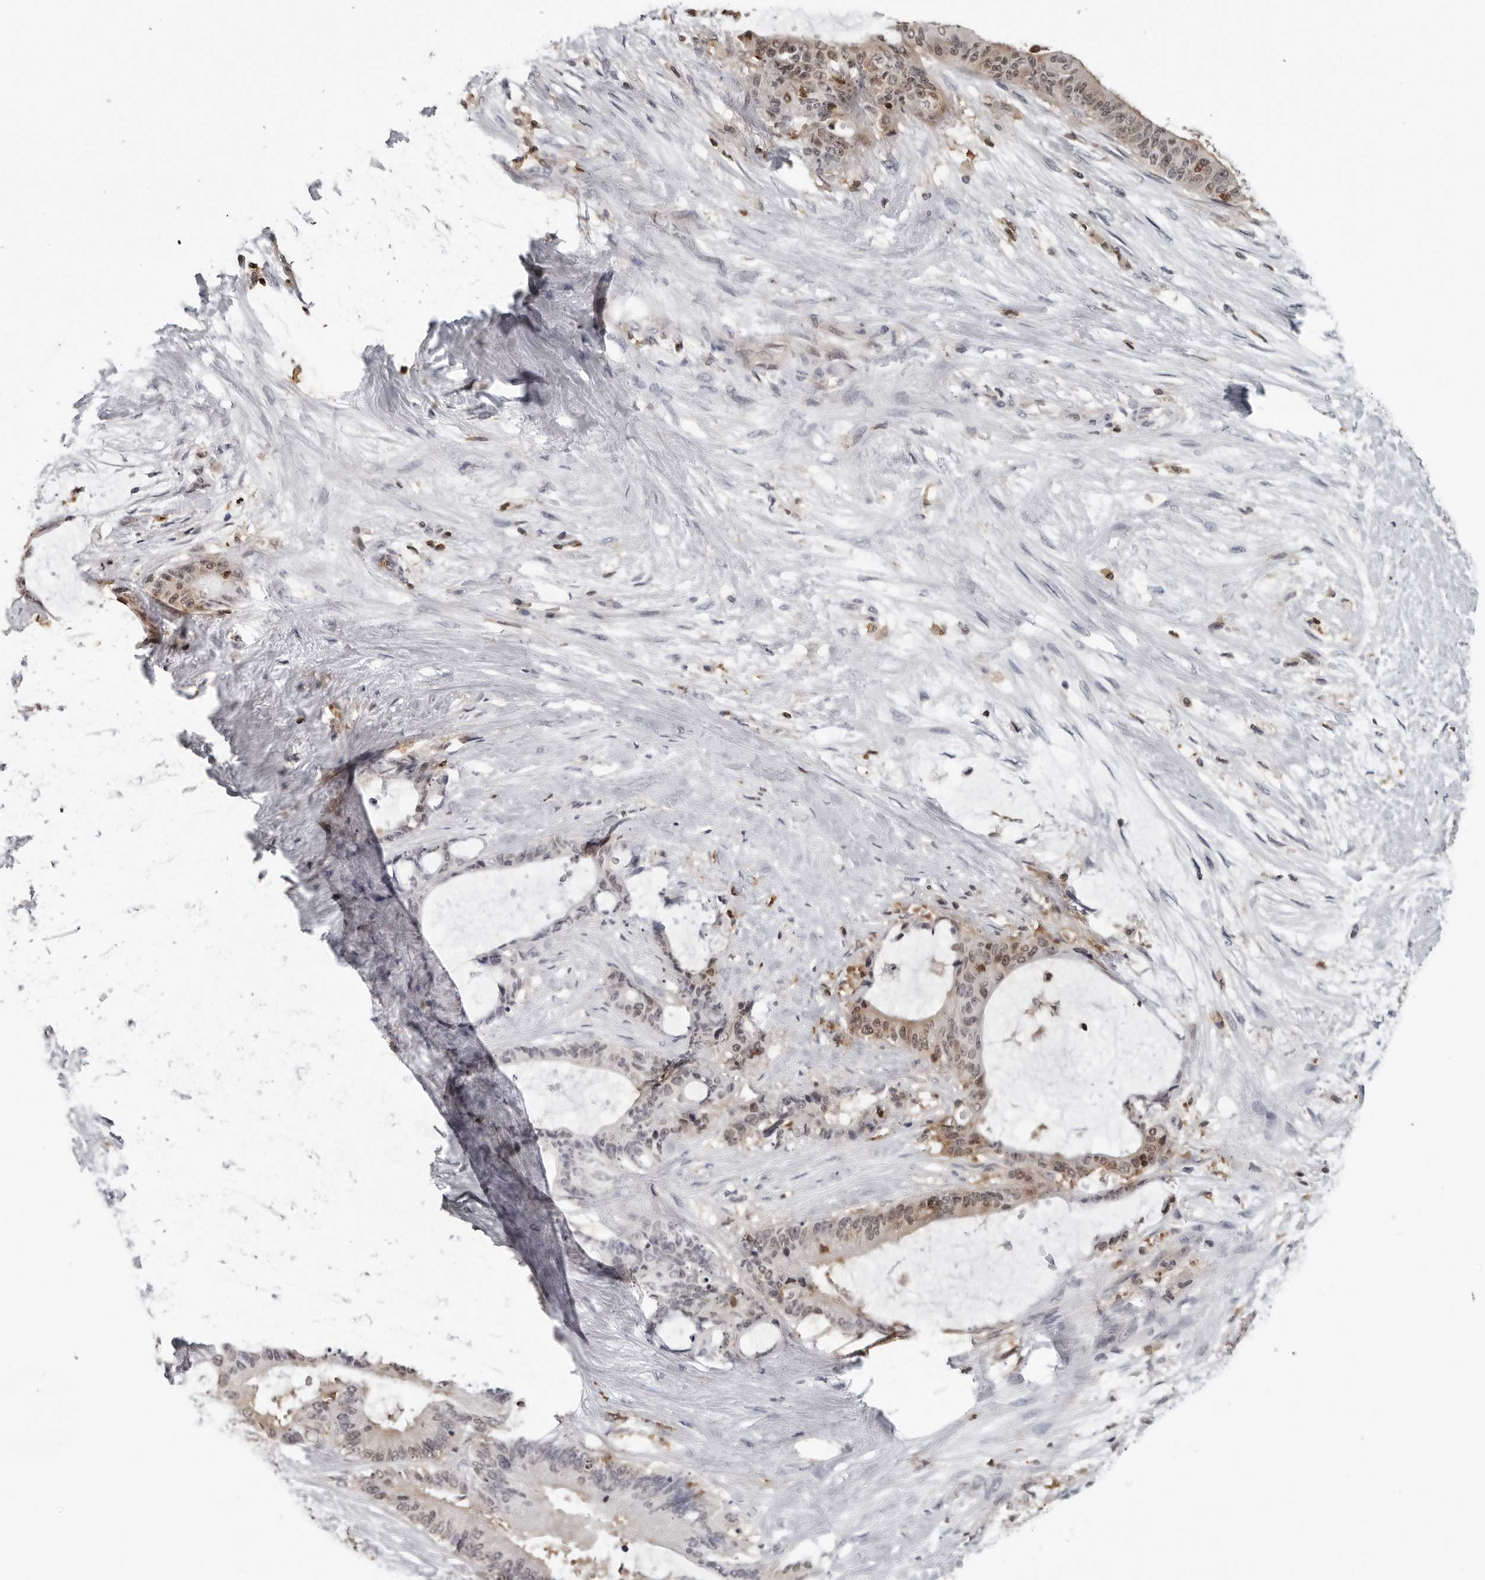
{"staining": {"intensity": "weak", "quantity": "25%-75%", "location": "cytoplasmic/membranous,nuclear"}, "tissue": "liver cancer", "cell_type": "Tumor cells", "image_type": "cancer", "snomed": [{"axis": "morphology", "description": "Normal tissue, NOS"}, {"axis": "morphology", "description": "Cholangiocarcinoma"}, {"axis": "topography", "description": "Liver"}, {"axis": "topography", "description": "Peripheral nerve tissue"}], "caption": "Liver cancer was stained to show a protein in brown. There is low levels of weak cytoplasmic/membranous and nuclear staining in about 25%-75% of tumor cells.", "gene": "HSPH1", "patient": {"sex": "female", "age": 73}}